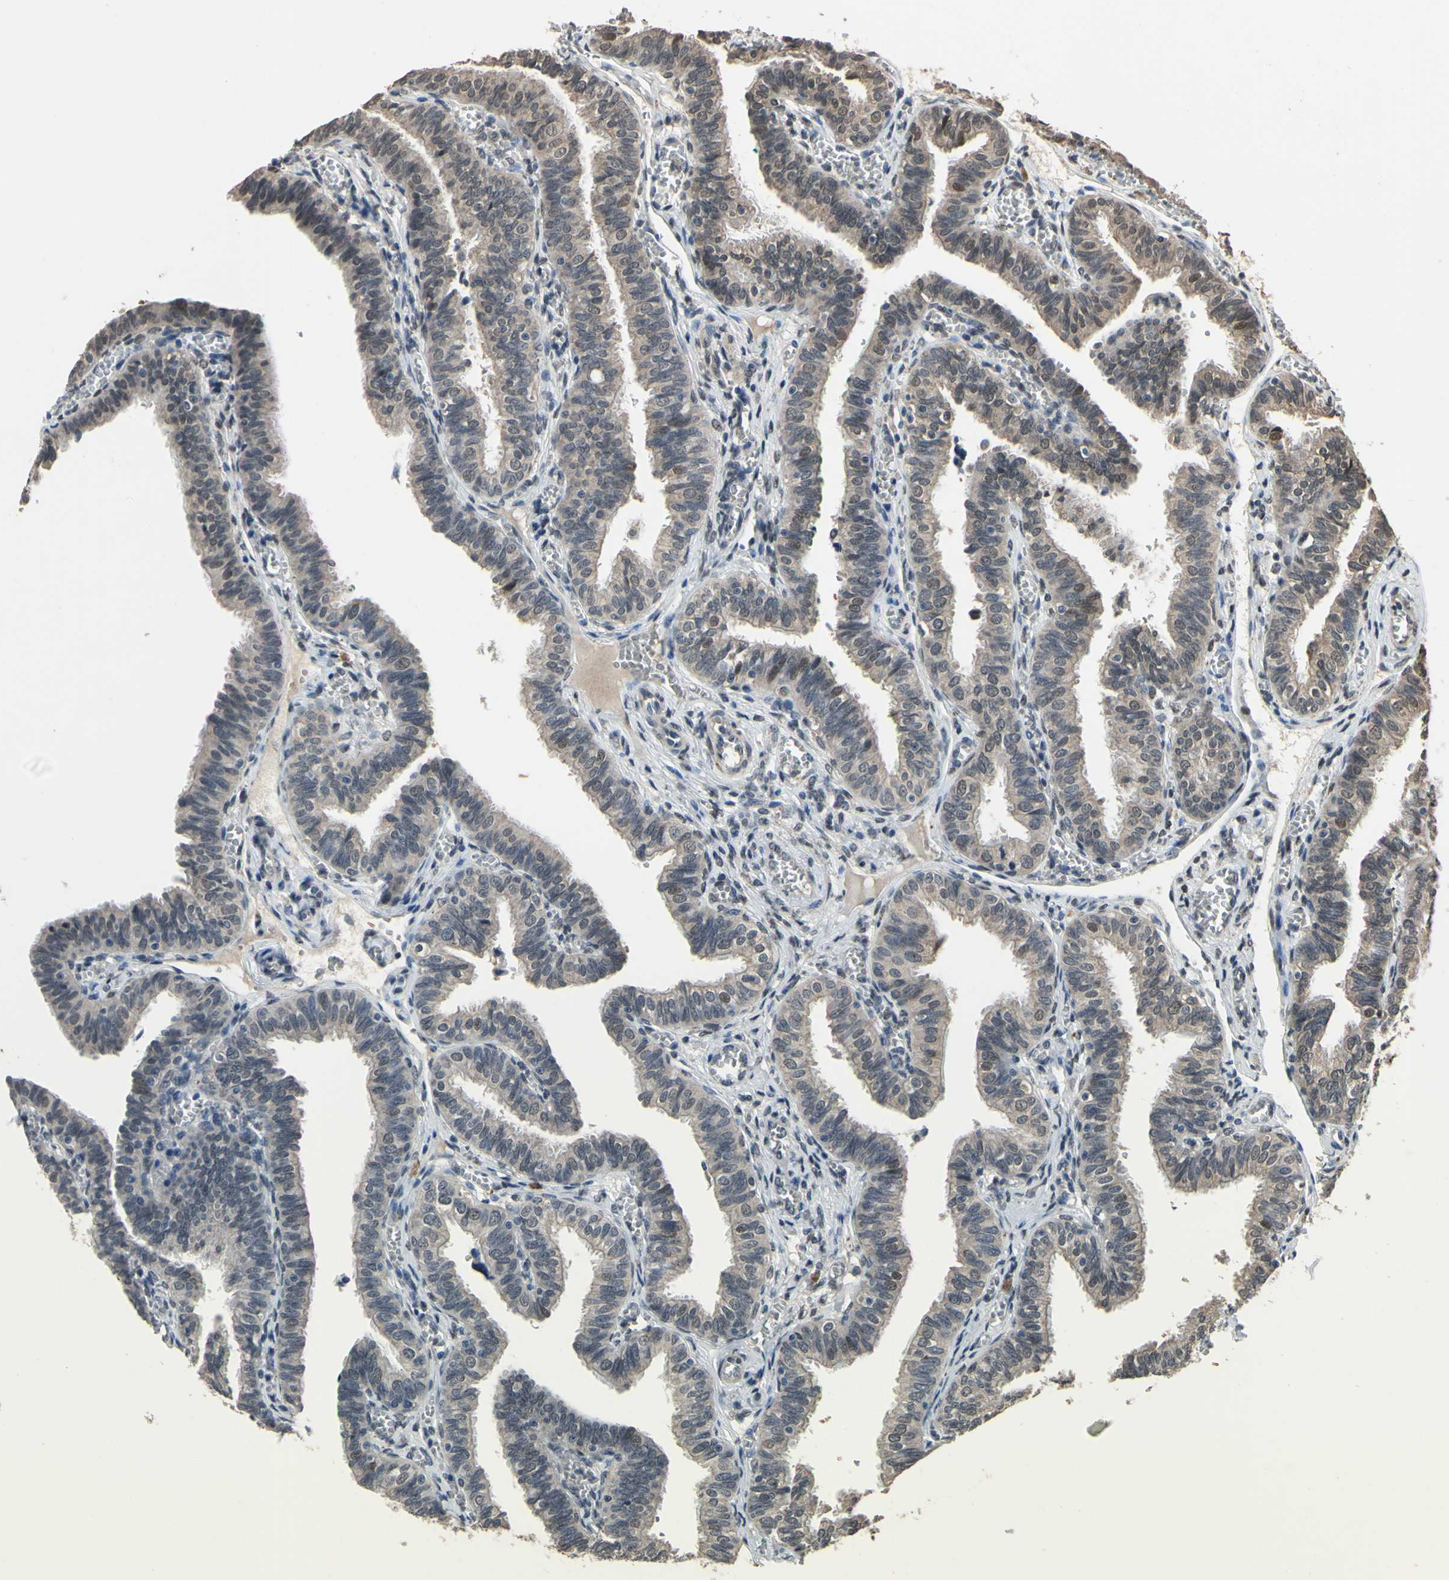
{"staining": {"intensity": "moderate", "quantity": "25%-75%", "location": "nuclear"}, "tissue": "fallopian tube", "cell_type": "Glandular cells", "image_type": "normal", "snomed": [{"axis": "morphology", "description": "Normal tissue, NOS"}, {"axis": "topography", "description": "Fallopian tube"}], "caption": "Brown immunohistochemical staining in benign human fallopian tube reveals moderate nuclear staining in approximately 25%-75% of glandular cells. (IHC, brightfield microscopy, high magnification).", "gene": "ZNF174", "patient": {"sex": "female", "age": 46}}